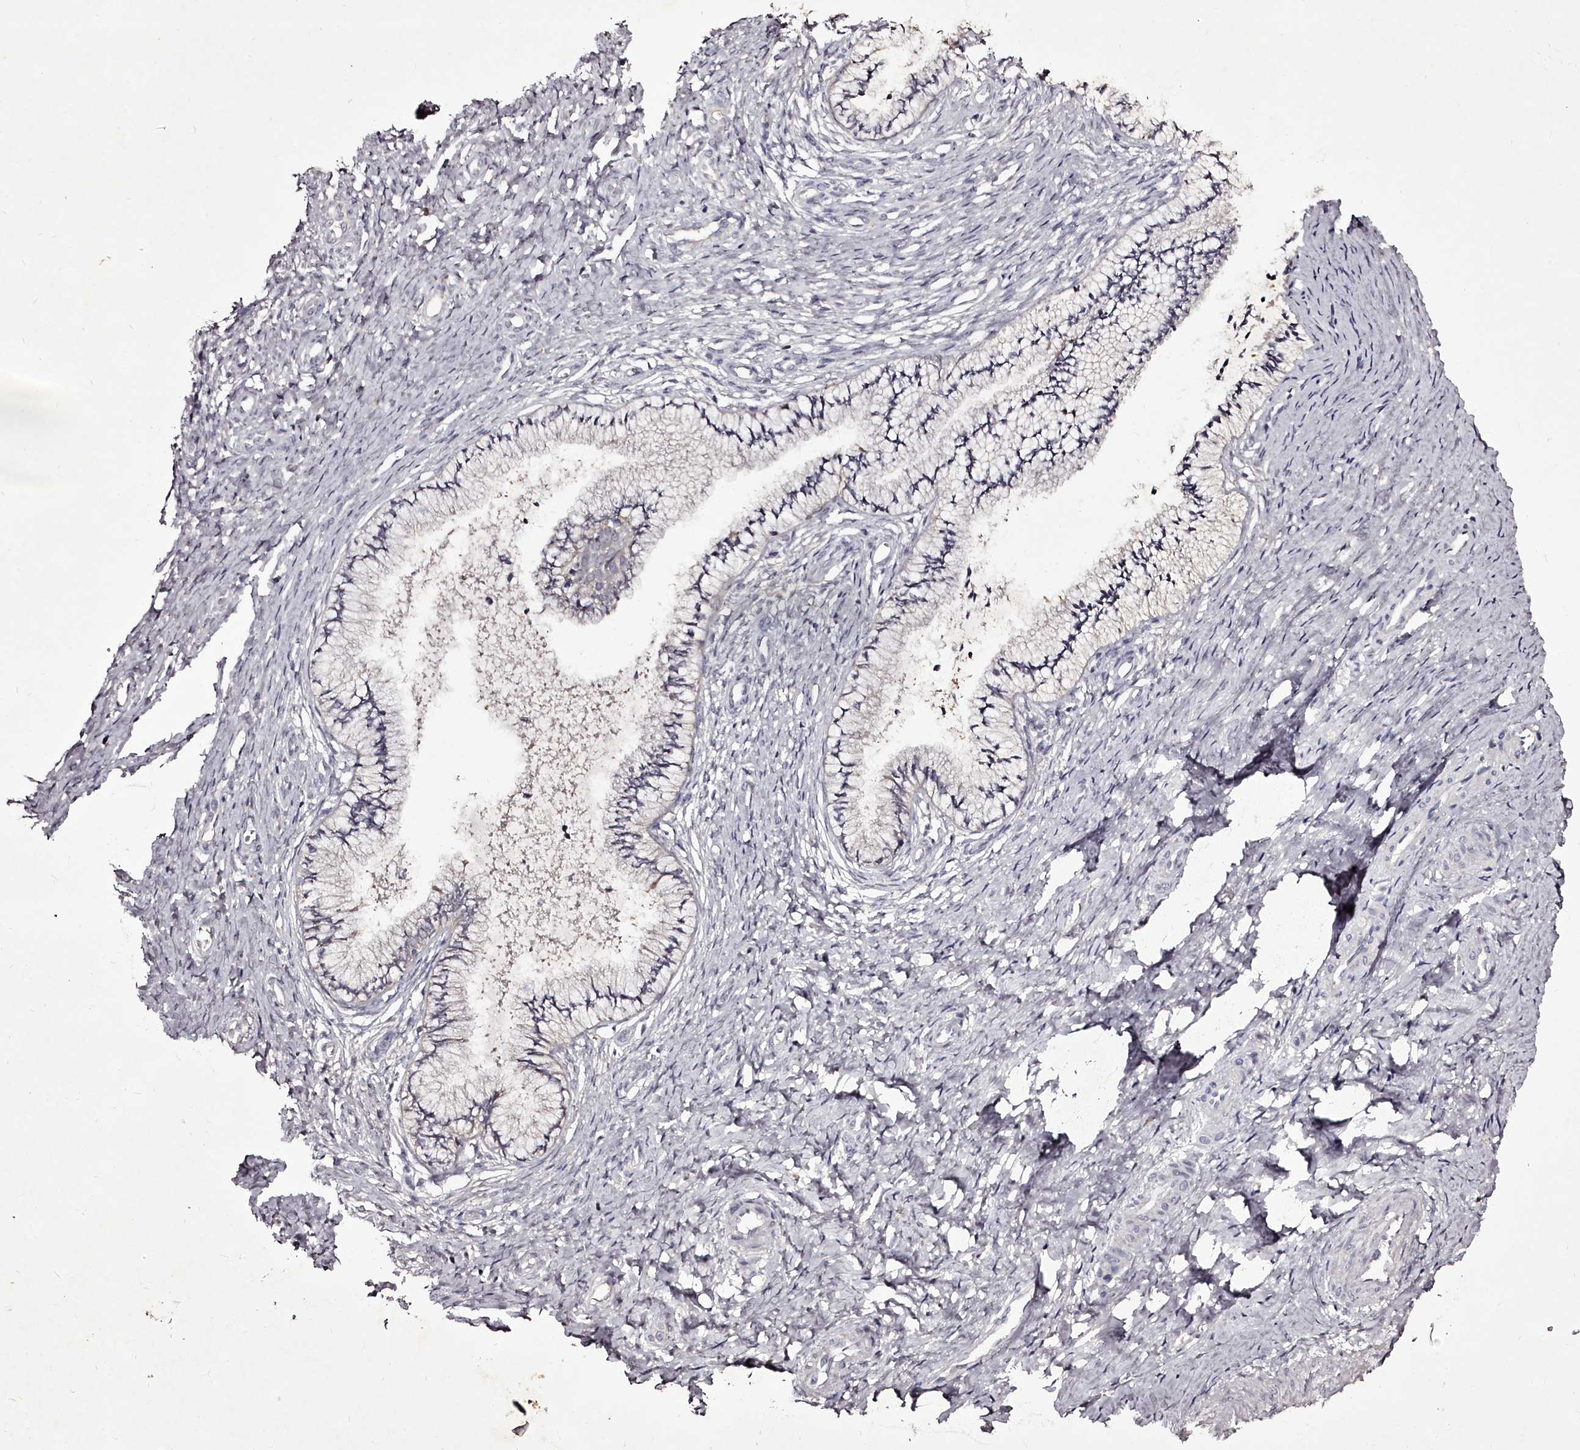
{"staining": {"intensity": "negative", "quantity": "none", "location": "none"}, "tissue": "cervix", "cell_type": "Glandular cells", "image_type": "normal", "snomed": [{"axis": "morphology", "description": "Normal tissue, NOS"}, {"axis": "topography", "description": "Cervix"}], "caption": "This is an IHC image of benign cervix. There is no staining in glandular cells.", "gene": "RBMXL2", "patient": {"sex": "female", "age": 36}}